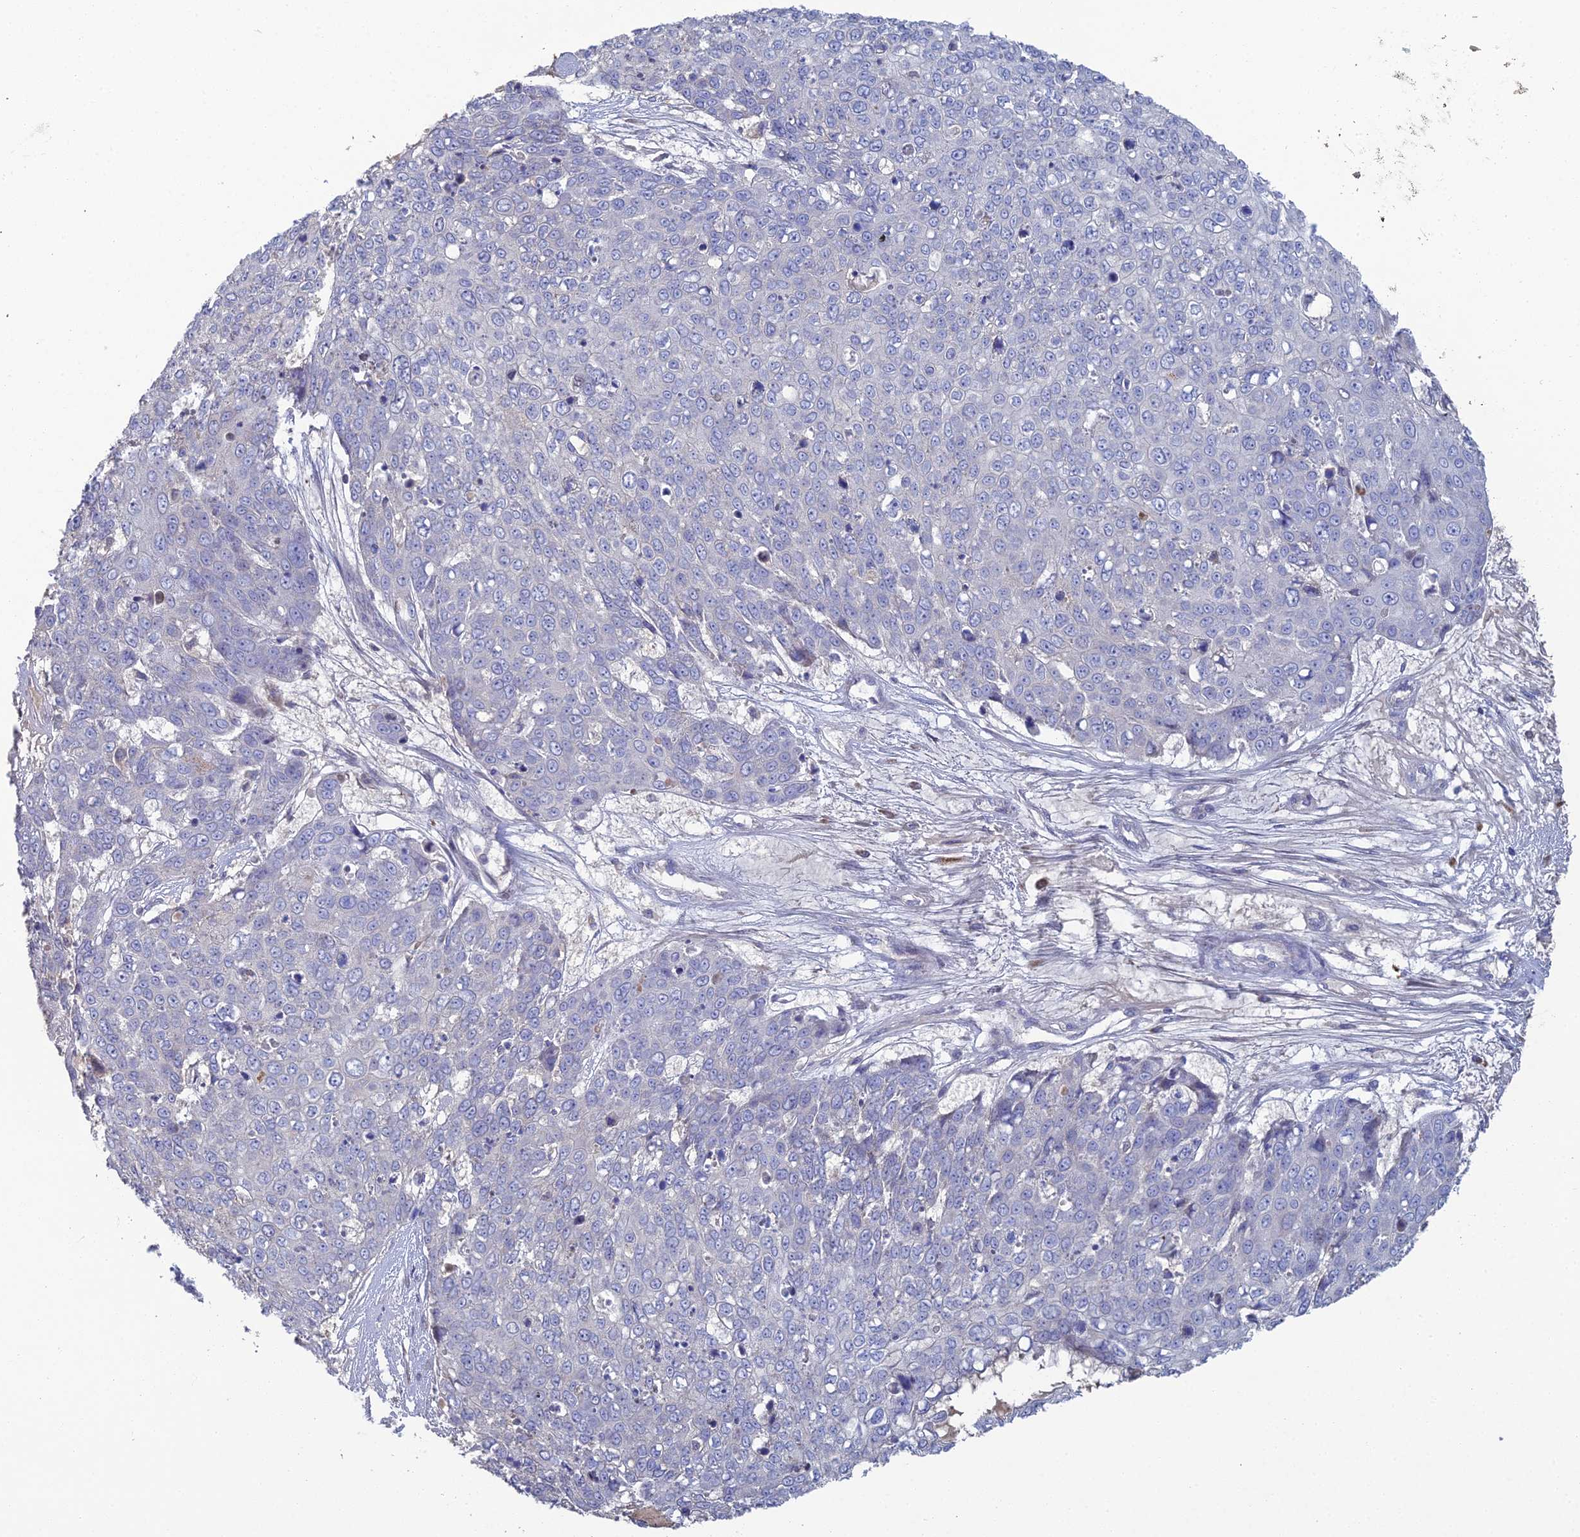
{"staining": {"intensity": "negative", "quantity": "none", "location": "none"}, "tissue": "skin cancer", "cell_type": "Tumor cells", "image_type": "cancer", "snomed": [{"axis": "morphology", "description": "Squamous cell carcinoma, NOS"}, {"axis": "topography", "description": "Skin"}], "caption": "Tumor cells show no significant protein positivity in skin cancer.", "gene": "ARL16", "patient": {"sex": "male", "age": 71}}